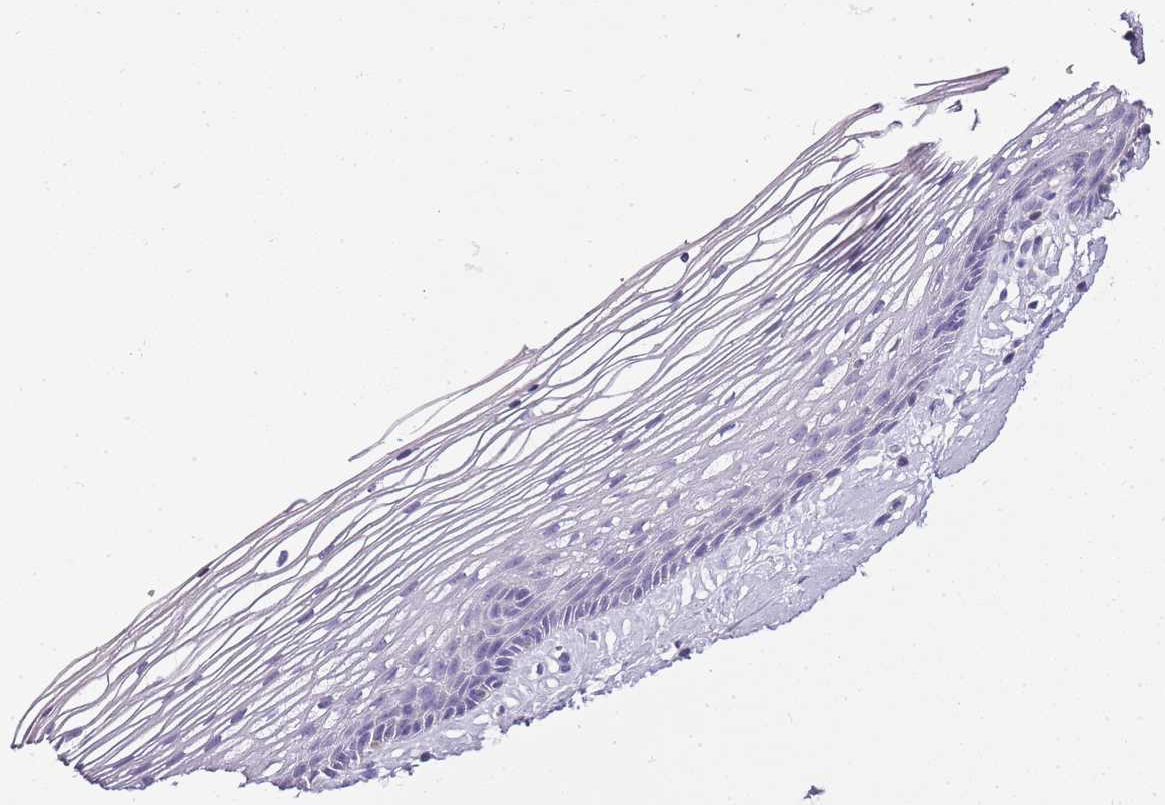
{"staining": {"intensity": "negative", "quantity": "none", "location": "none"}, "tissue": "vagina", "cell_type": "Squamous epithelial cells", "image_type": "normal", "snomed": [{"axis": "morphology", "description": "Normal tissue, NOS"}, {"axis": "topography", "description": "Vagina"}], "caption": "Immunohistochemistry photomicrograph of unremarkable vagina stained for a protein (brown), which demonstrates no positivity in squamous epithelial cells.", "gene": "ZBP1", "patient": {"sex": "female", "age": 46}}